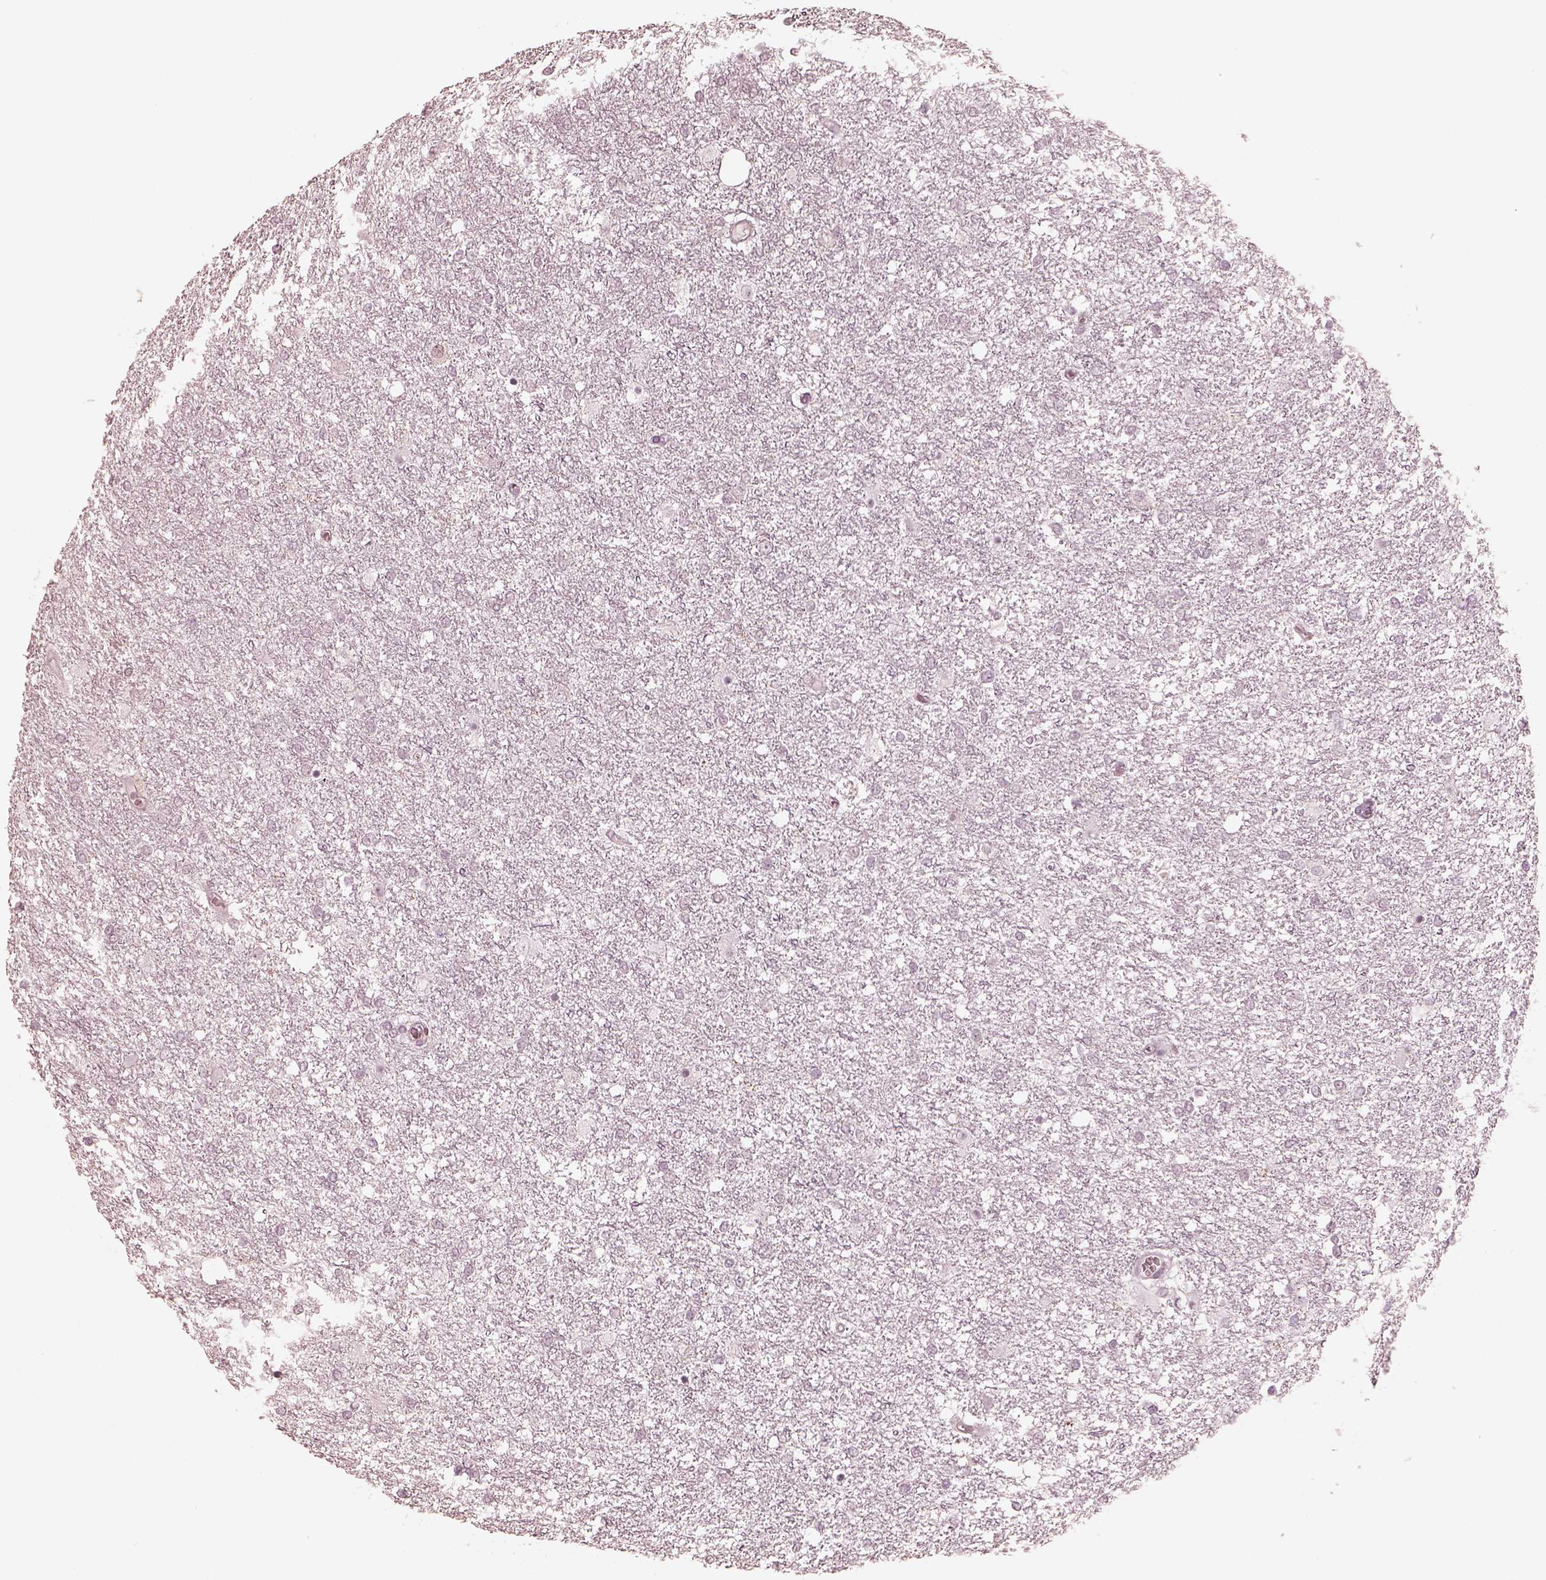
{"staining": {"intensity": "negative", "quantity": "none", "location": "none"}, "tissue": "glioma", "cell_type": "Tumor cells", "image_type": "cancer", "snomed": [{"axis": "morphology", "description": "Glioma, malignant, High grade"}, {"axis": "topography", "description": "Brain"}], "caption": "Immunohistochemistry of malignant glioma (high-grade) reveals no expression in tumor cells. Nuclei are stained in blue.", "gene": "RAB3C", "patient": {"sex": "female", "age": 61}}